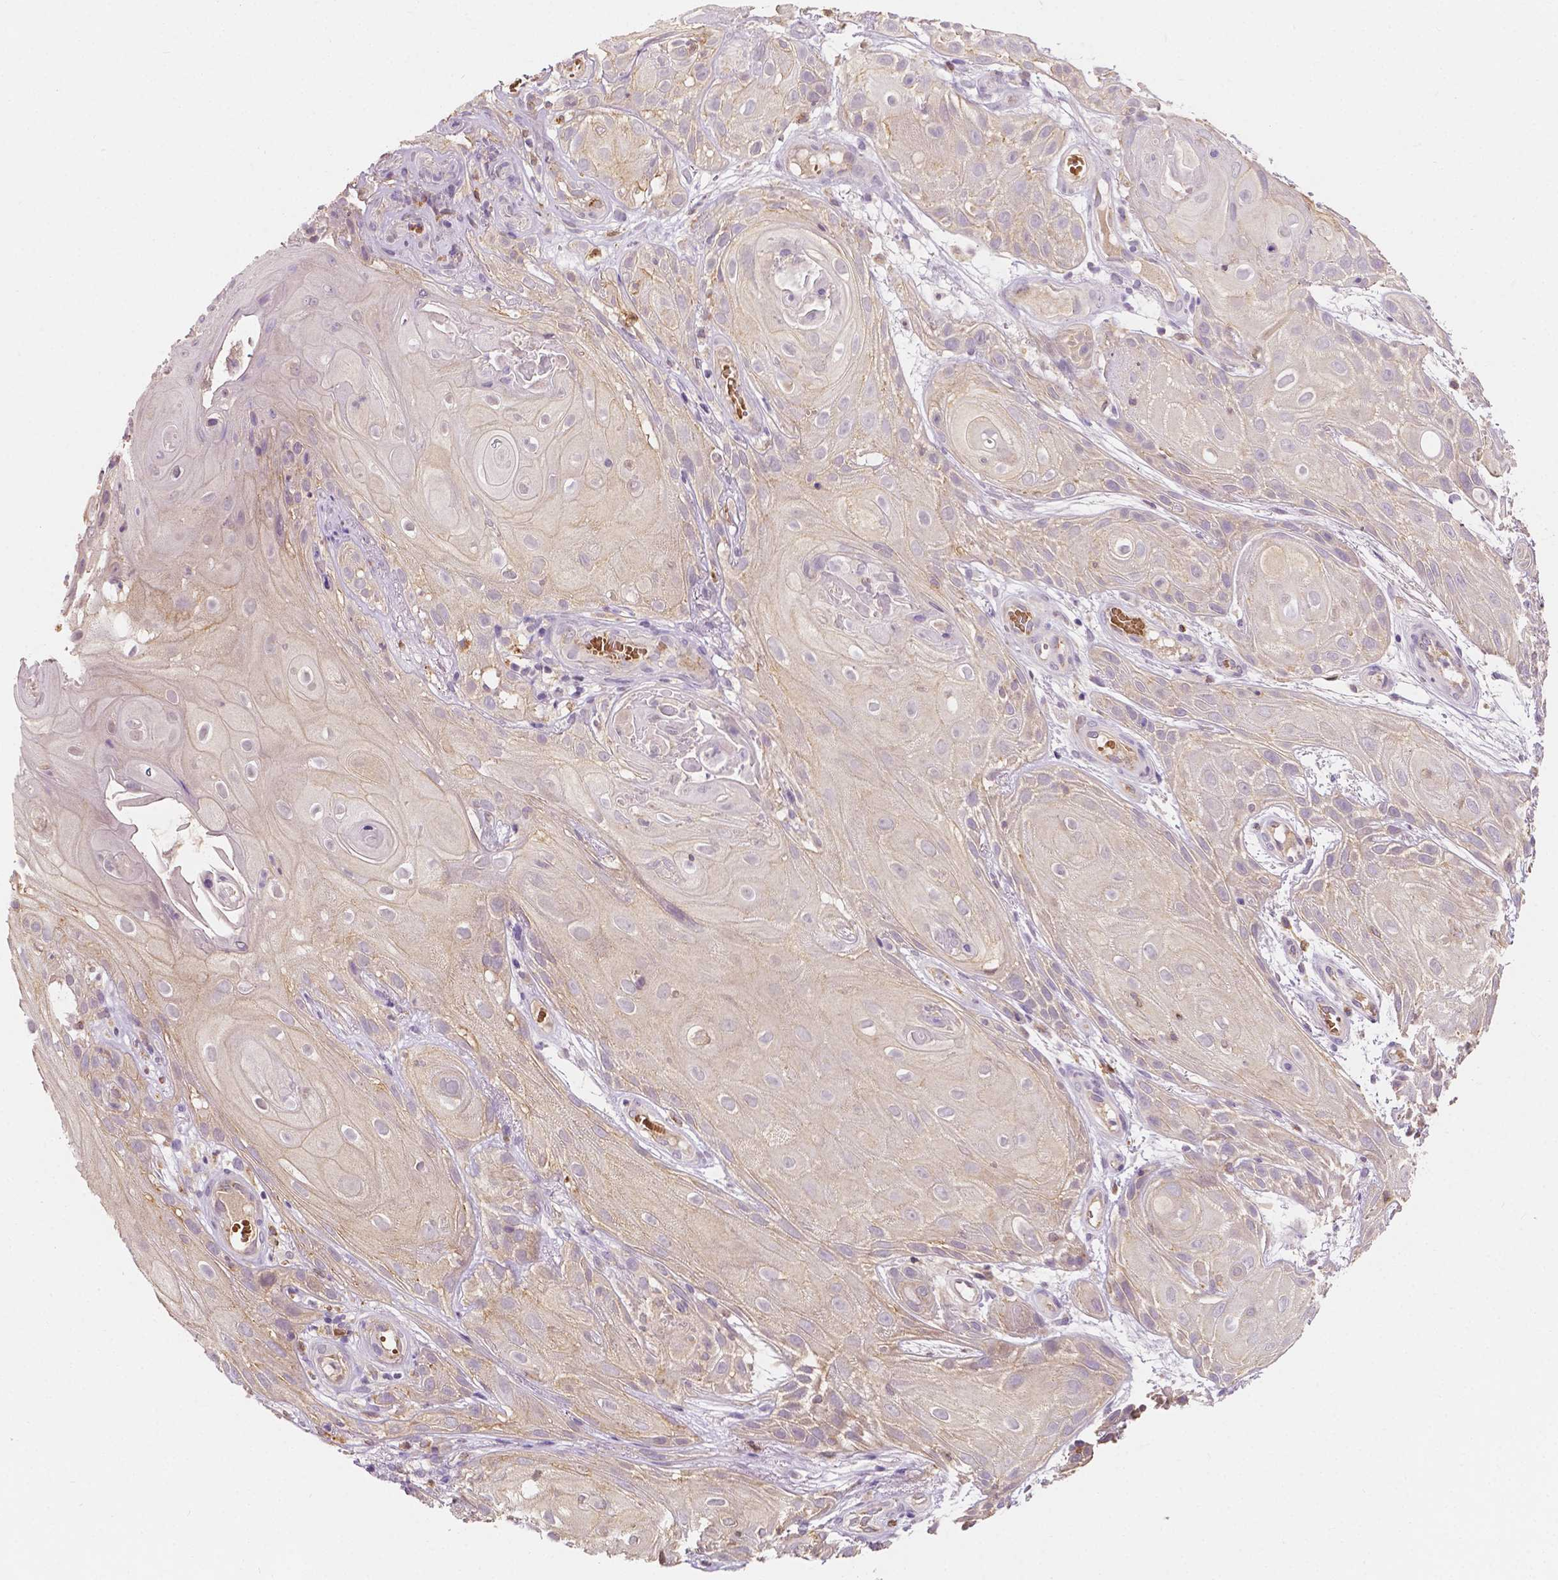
{"staining": {"intensity": "negative", "quantity": "none", "location": "none"}, "tissue": "skin cancer", "cell_type": "Tumor cells", "image_type": "cancer", "snomed": [{"axis": "morphology", "description": "Squamous cell carcinoma, NOS"}, {"axis": "topography", "description": "Skin"}], "caption": "Tumor cells are negative for brown protein staining in squamous cell carcinoma (skin).", "gene": "SLC22A4", "patient": {"sex": "male", "age": 62}}